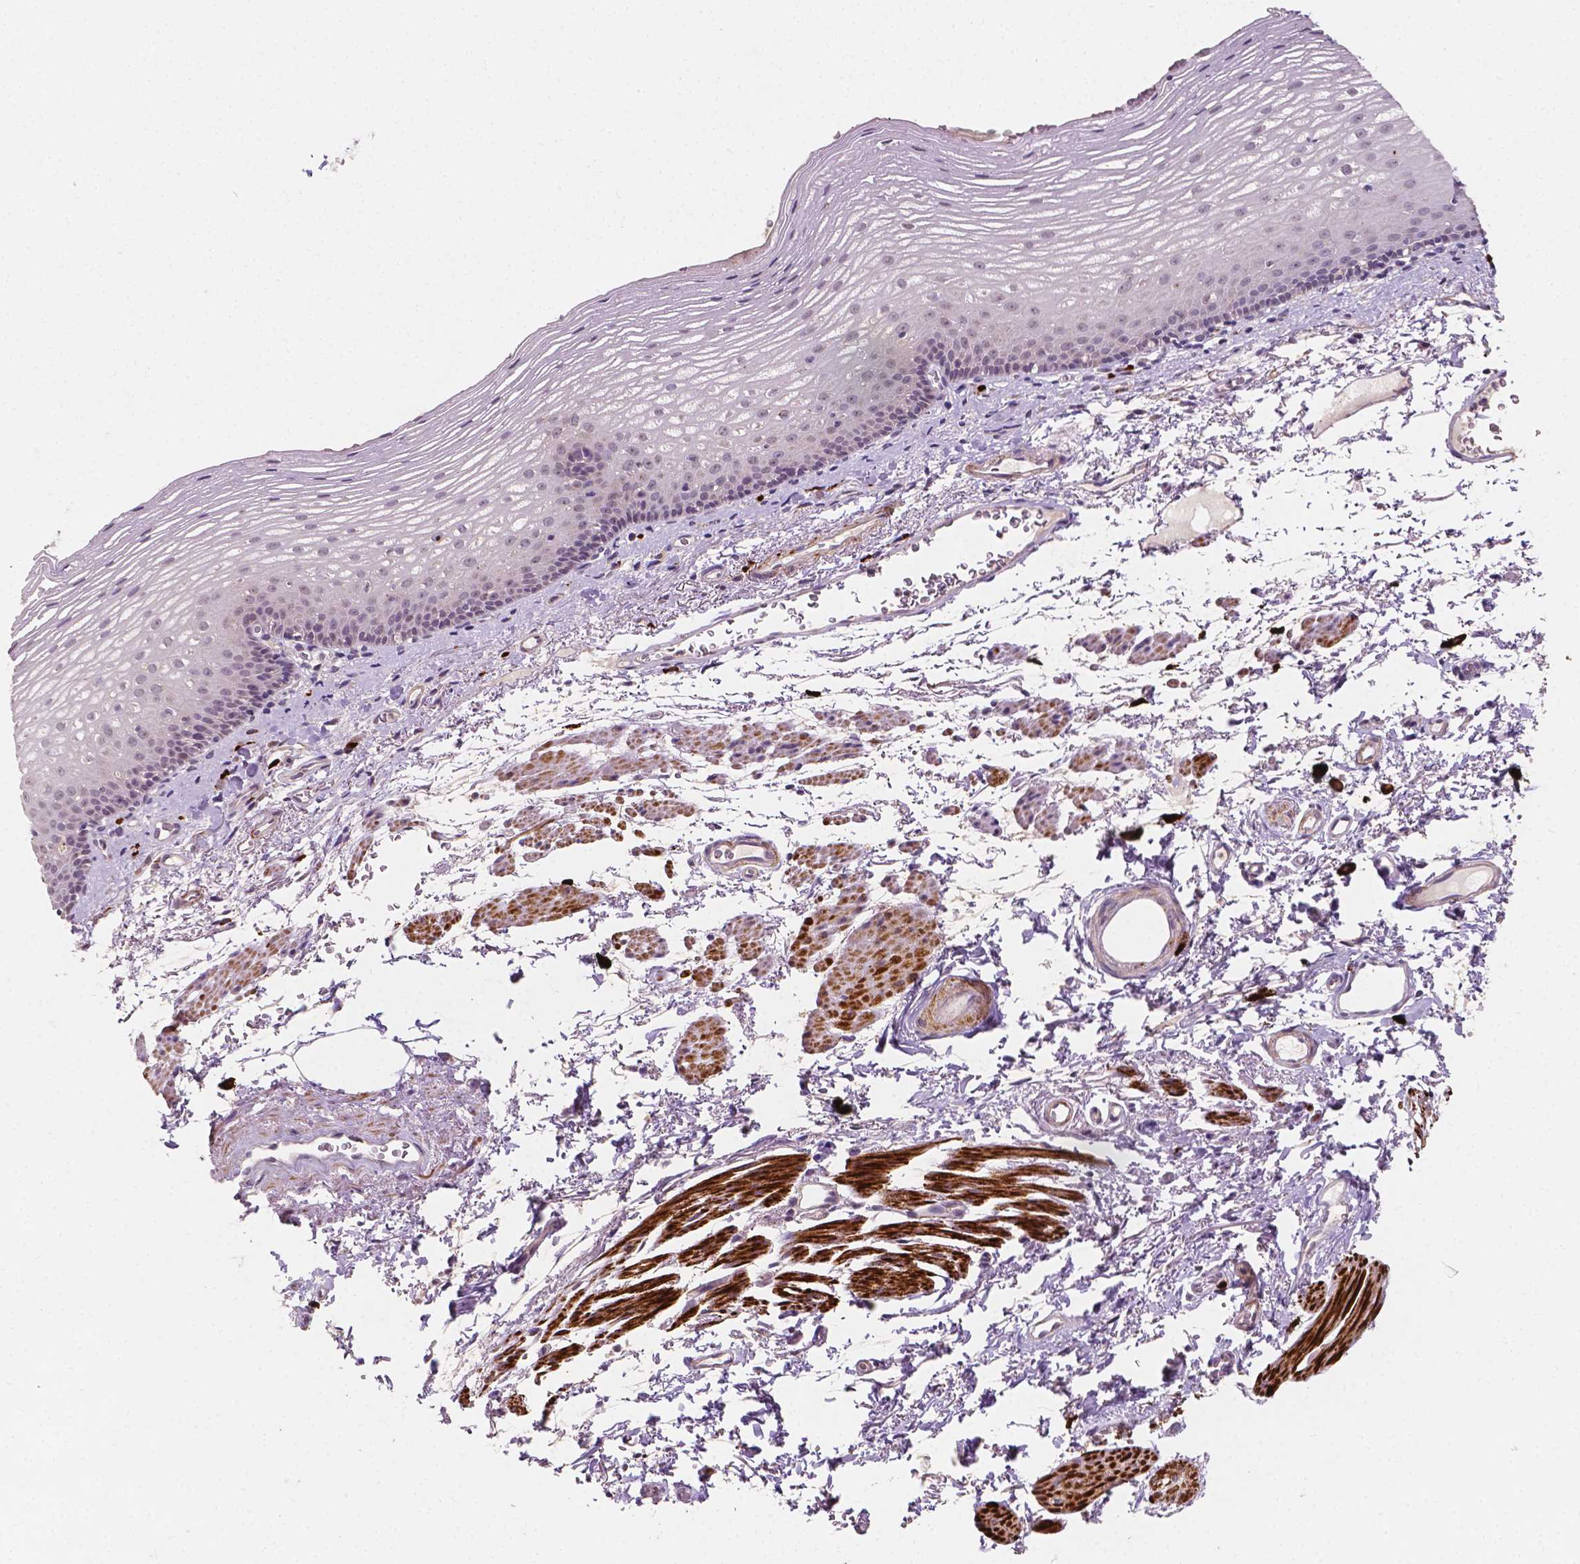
{"staining": {"intensity": "negative", "quantity": "none", "location": "none"}, "tissue": "esophagus", "cell_type": "Squamous epithelial cells", "image_type": "normal", "snomed": [{"axis": "morphology", "description": "Normal tissue, NOS"}, {"axis": "topography", "description": "Esophagus"}], "caption": "A photomicrograph of human esophagus is negative for staining in squamous epithelial cells.", "gene": "SIRT2", "patient": {"sex": "male", "age": 76}}